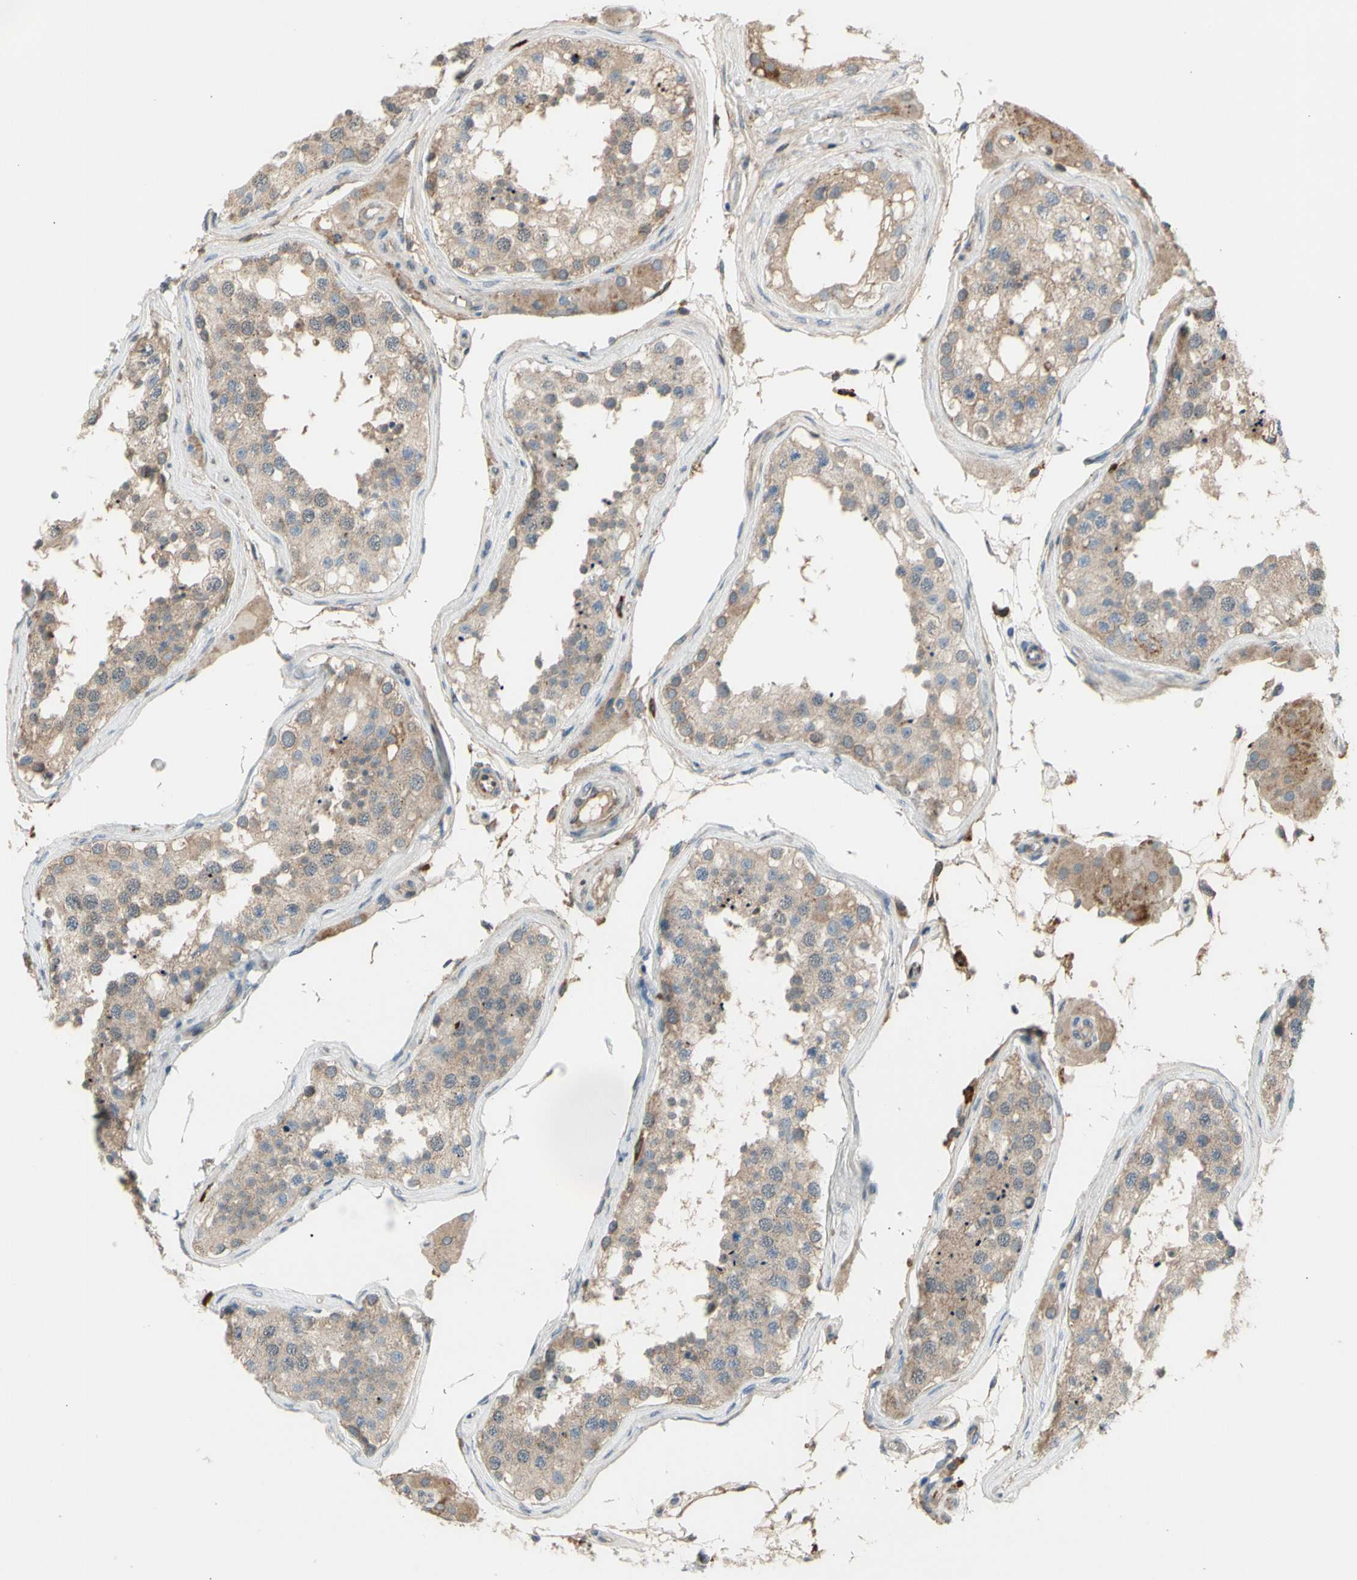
{"staining": {"intensity": "weak", "quantity": ">75%", "location": "cytoplasmic/membranous"}, "tissue": "testis", "cell_type": "Cells in seminiferous ducts", "image_type": "normal", "snomed": [{"axis": "morphology", "description": "Normal tissue, NOS"}, {"axis": "topography", "description": "Testis"}], "caption": "Immunohistochemical staining of benign human testis exhibits >75% levels of weak cytoplasmic/membranous protein positivity in approximately >75% of cells in seminiferous ducts.", "gene": "GALNT5", "patient": {"sex": "male", "age": 68}}